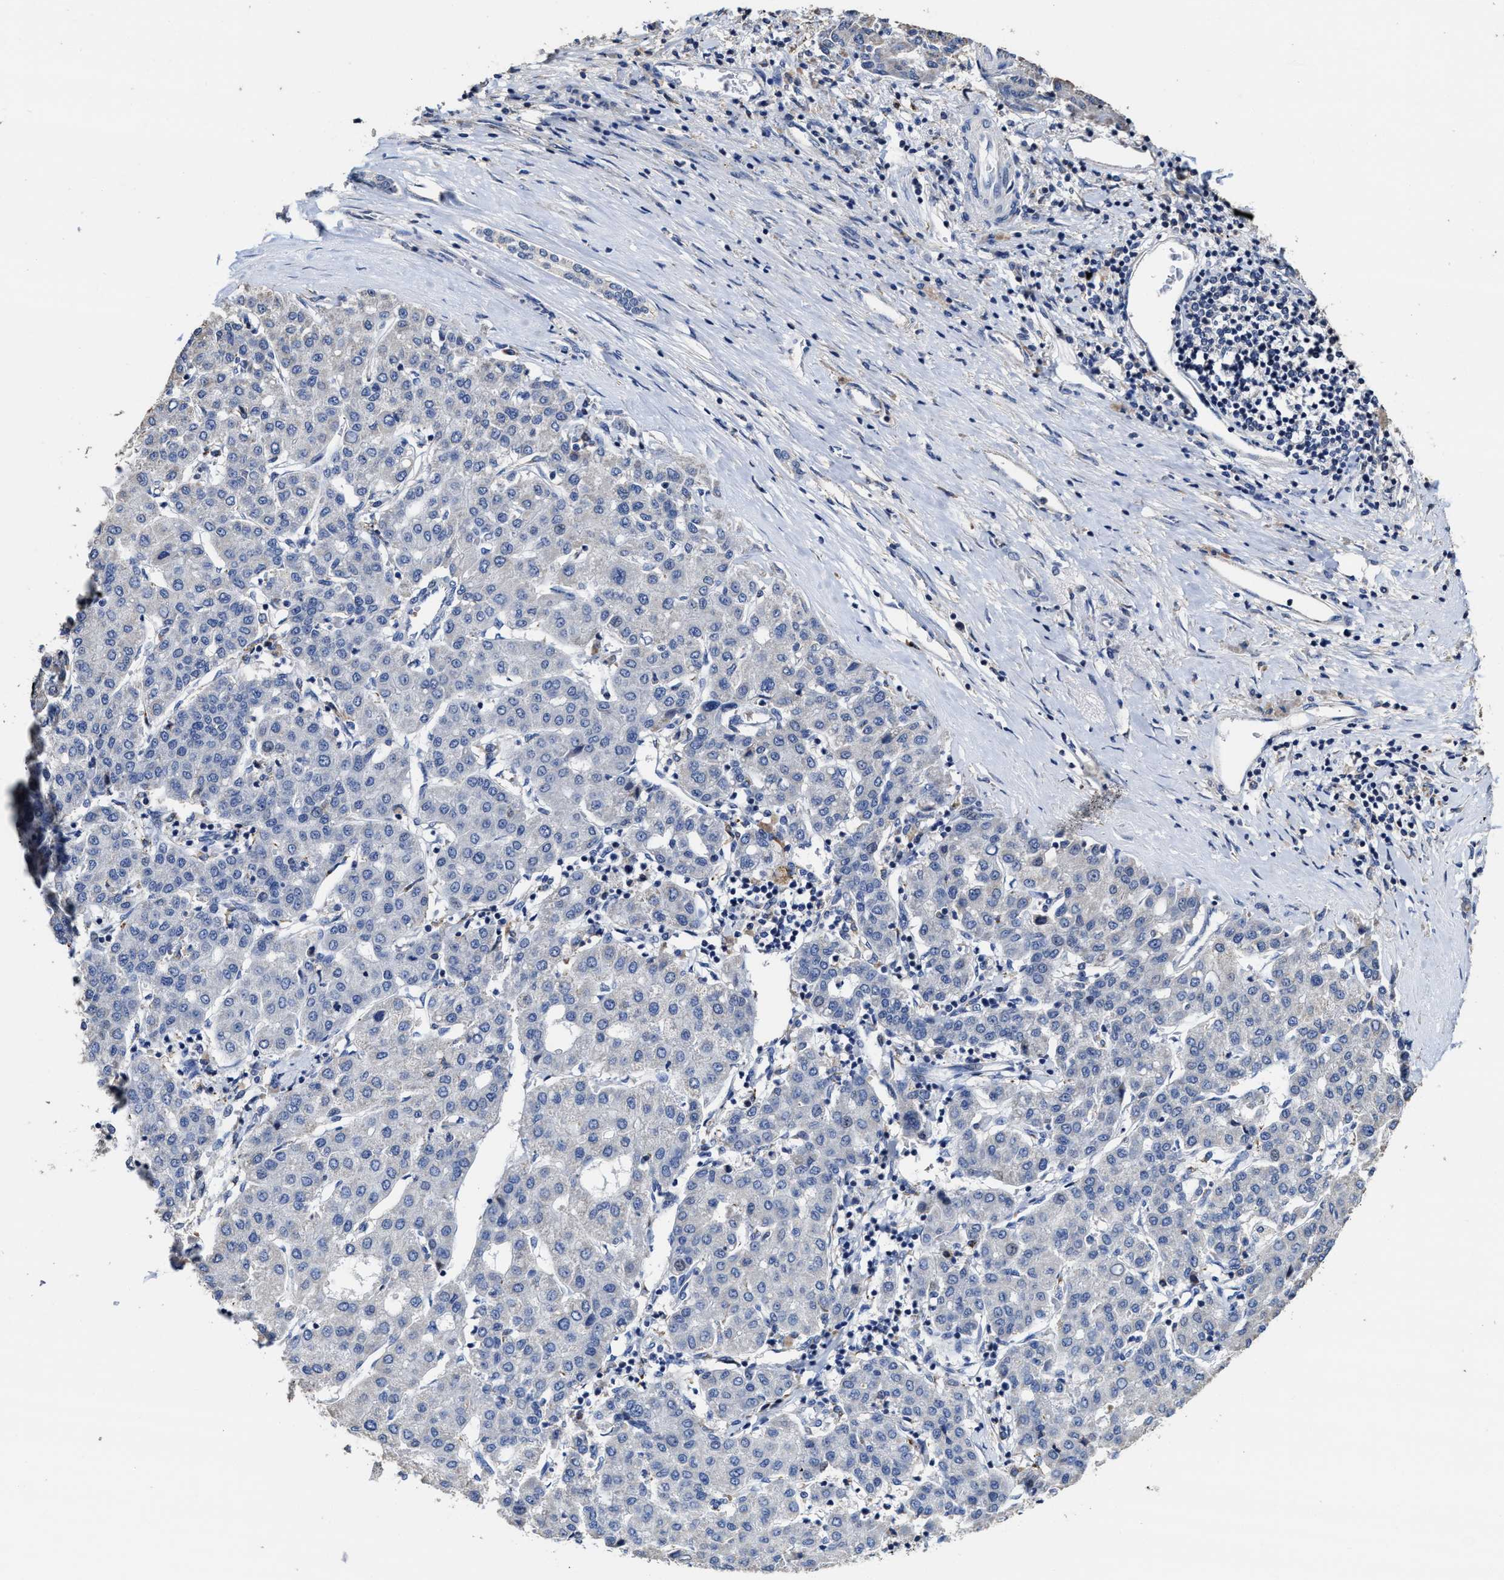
{"staining": {"intensity": "negative", "quantity": "none", "location": "none"}, "tissue": "liver cancer", "cell_type": "Tumor cells", "image_type": "cancer", "snomed": [{"axis": "morphology", "description": "Carcinoma, Hepatocellular, NOS"}, {"axis": "topography", "description": "Liver"}], "caption": "DAB (3,3'-diaminobenzidine) immunohistochemical staining of human hepatocellular carcinoma (liver) displays no significant staining in tumor cells.", "gene": "ZFAT", "patient": {"sex": "male", "age": 65}}